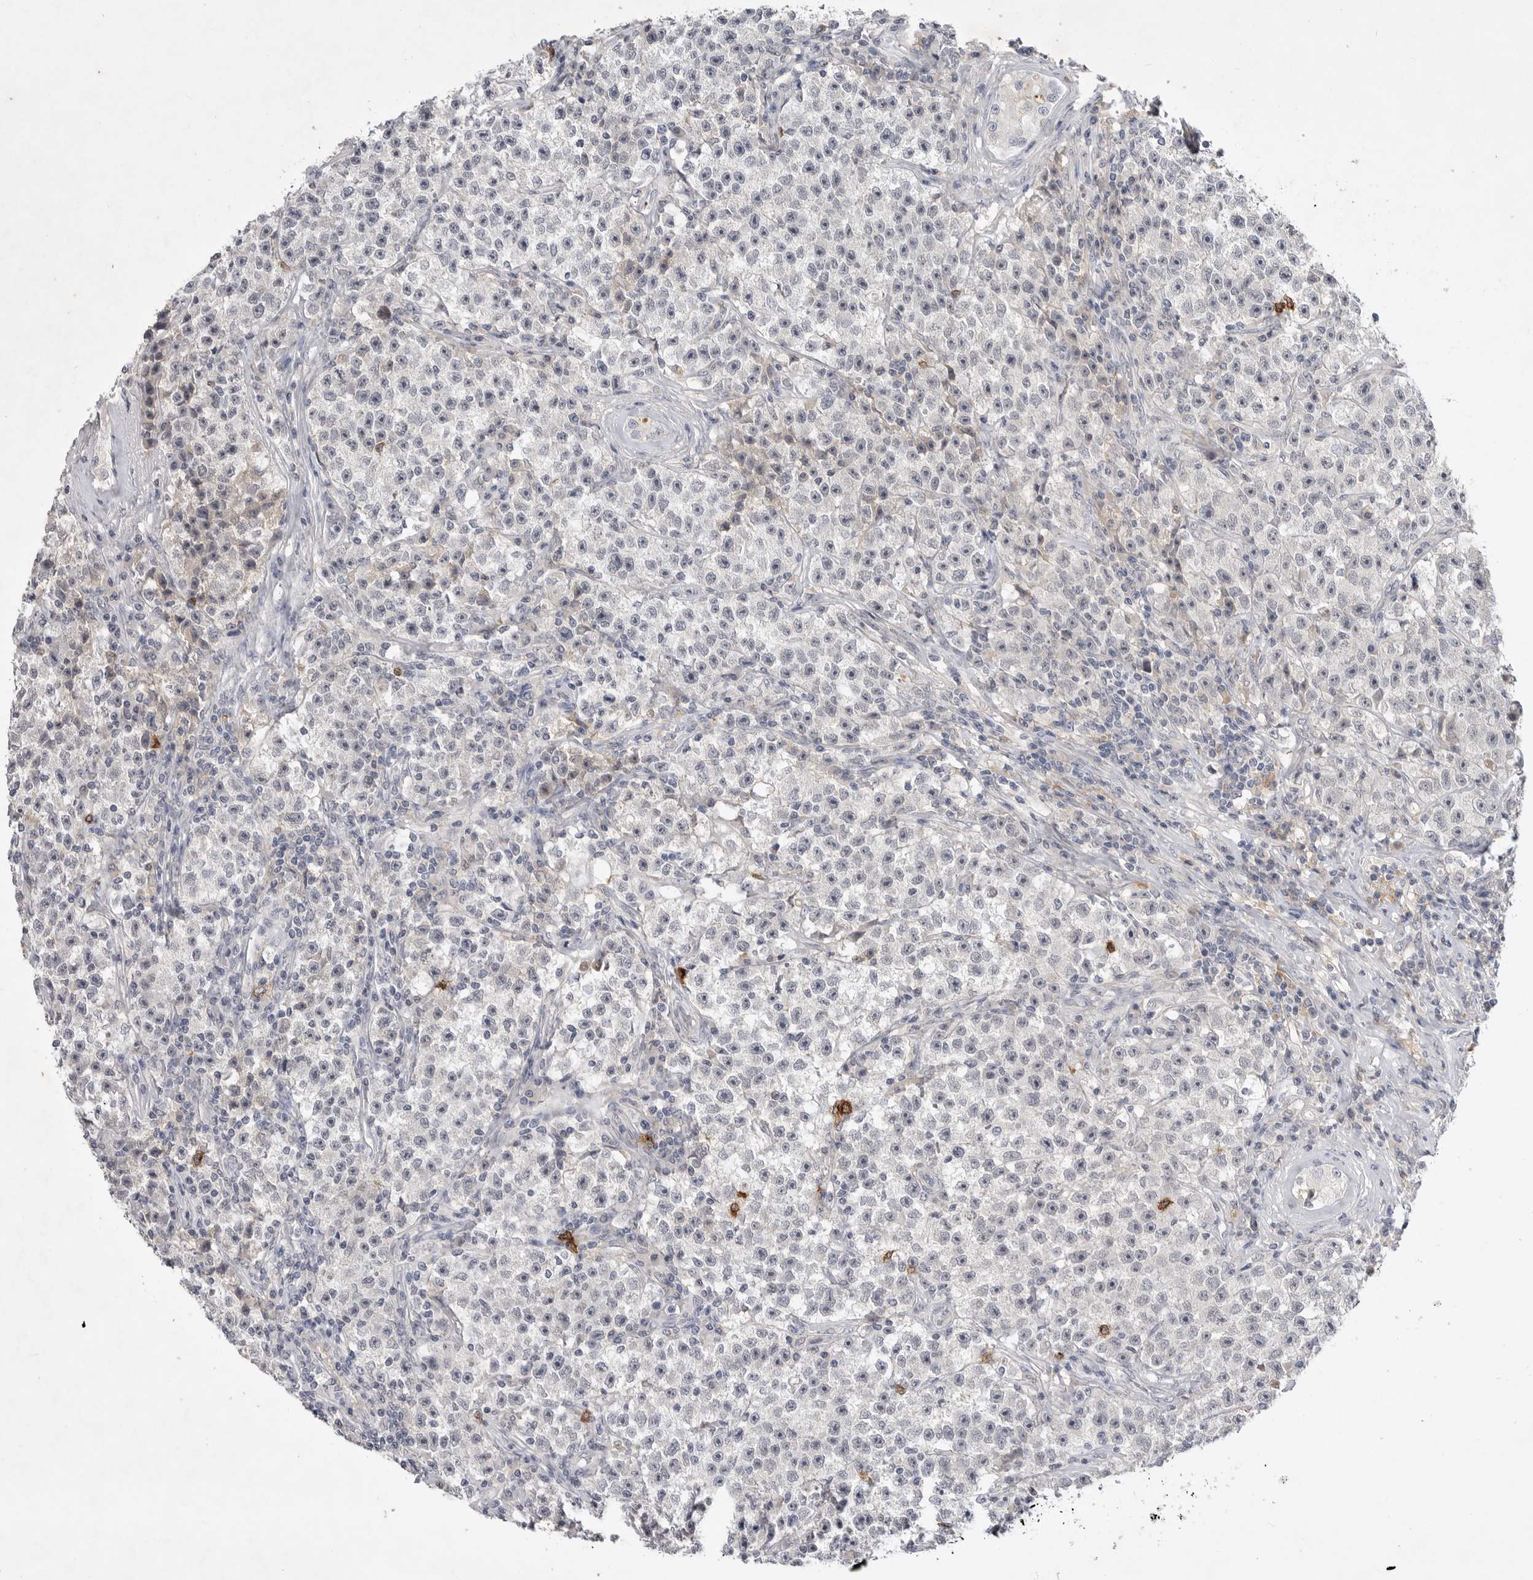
{"staining": {"intensity": "negative", "quantity": "none", "location": "none"}, "tissue": "testis cancer", "cell_type": "Tumor cells", "image_type": "cancer", "snomed": [{"axis": "morphology", "description": "Seminoma, NOS"}, {"axis": "topography", "description": "Testis"}], "caption": "Immunohistochemistry (IHC) photomicrograph of neoplastic tissue: human testis cancer (seminoma) stained with DAB (3,3'-diaminobenzidine) reveals no significant protein staining in tumor cells.", "gene": "ITGAD", "patient": {"sex": "male", "age": 22}}